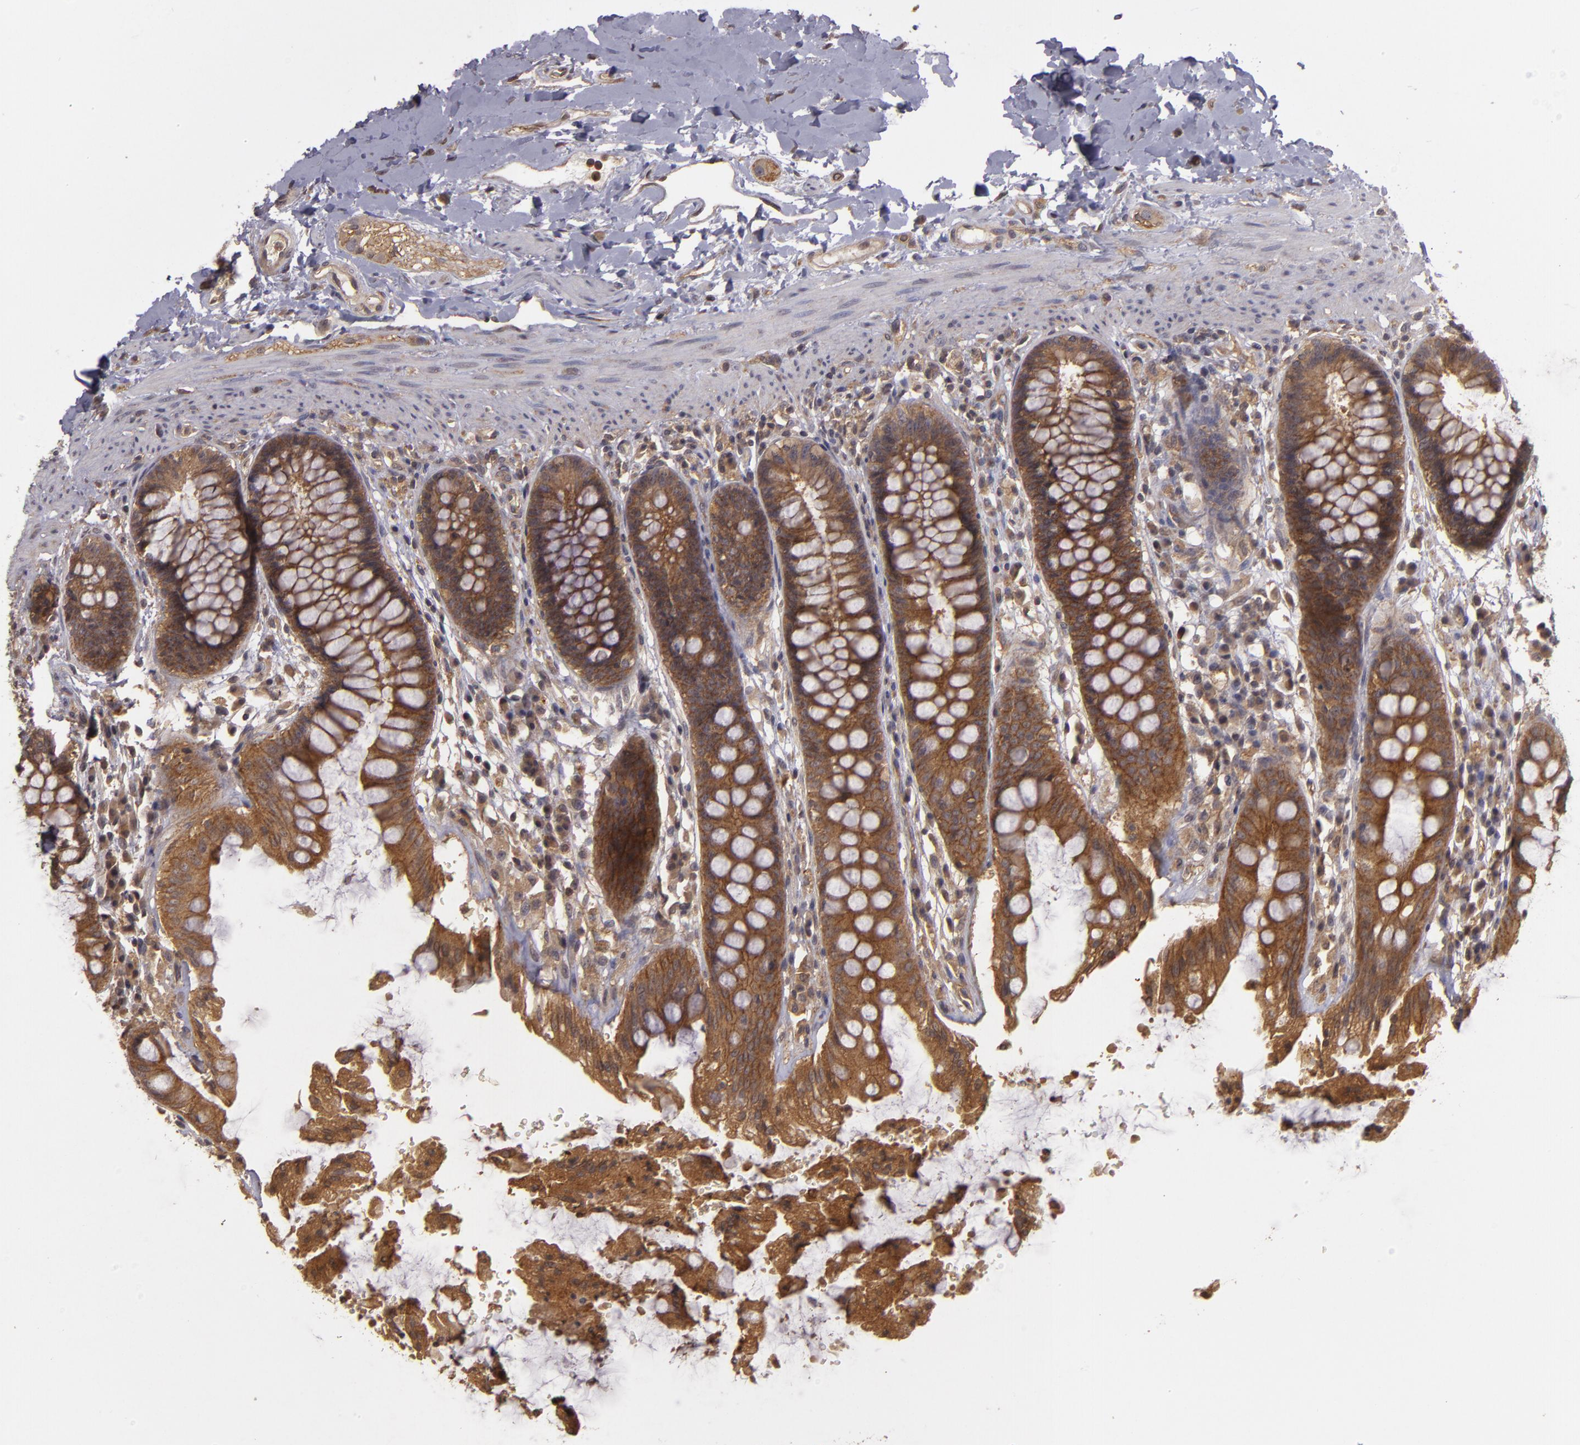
{"staining": {"intensity": "strong", "quantity": ">75%", "location": "cytoplasmic/membranous"}, "tissue": "rectum", "cell_type": "Glandular cells", "image_type": "normal", "snomed": [{"axis": "morphology", "description": "Normal tissue, NOS"}, {"axis": "topography", "description": "Rectum"}], "caption": "An immunohistochemistry micrograph of benign tissue is shown. Protein staining in brown highlights strong cytoplasmic/membranous positivity in rectum within glandular cells.", "gene": "HRAS", "patient": {"sex": "female", "age": 46}}